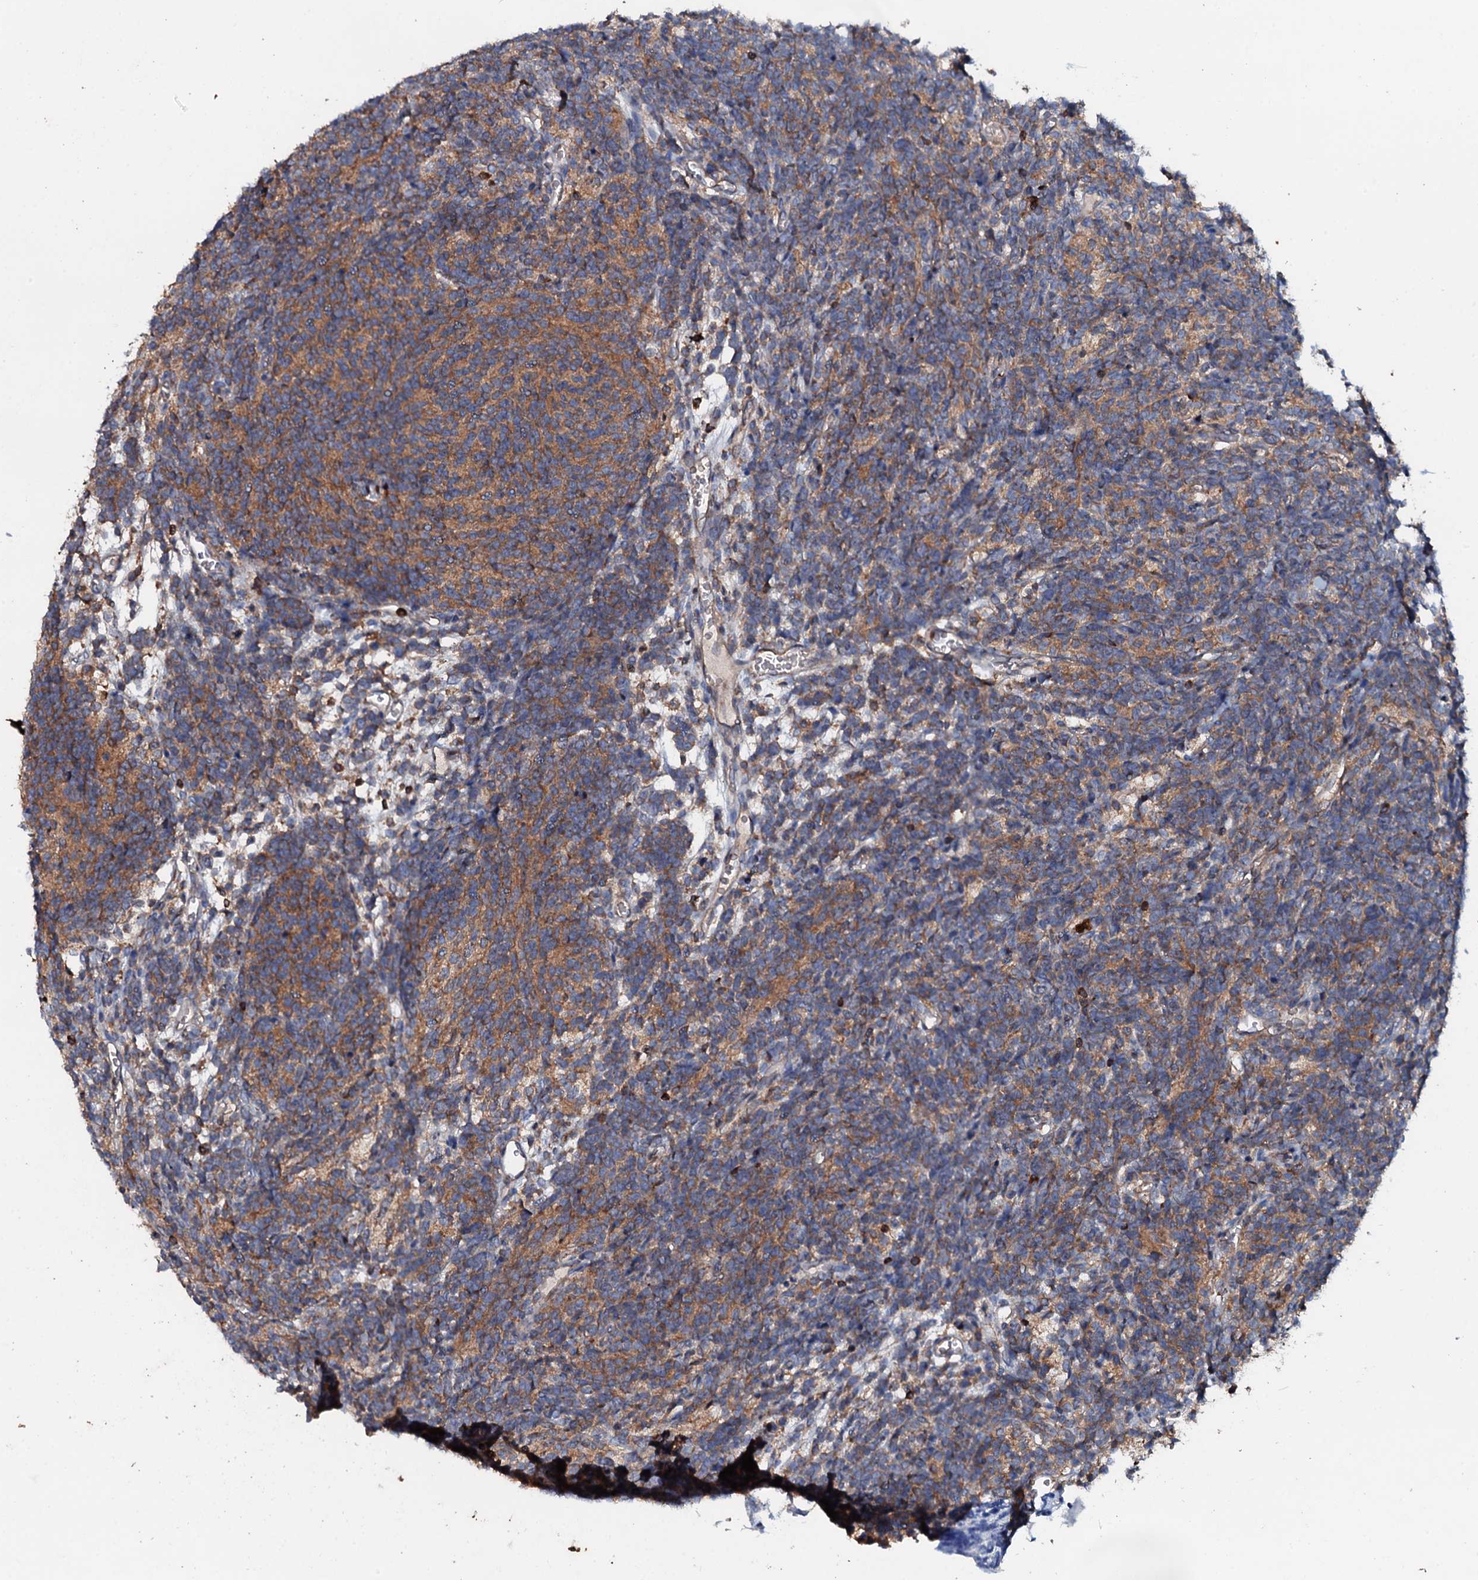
{"staining": {"intensity": "moderate", "quantity": ">75%", "location": "cytoplasmic/membranous"}, "tissue": "glioma", "cell_type": "Tumor cells", "image_type": "cancer", "snomed": [{"axis": "morphology", "description": "Glioma, malignant, Low grade"}, {"axis": "topography", "description": "Brain"}], "caption": "This histopathology image shows malignant glioma (low-grade) stained with immunohistochemistry (IHC) to label a protein in brown. The cytoplasmic/membranous of tumor cells show moderate positivity for the protein. Nuclei are counter-stained blue.", "gene": "GRK2", "patient": {"sex": "female", "age": 1}}